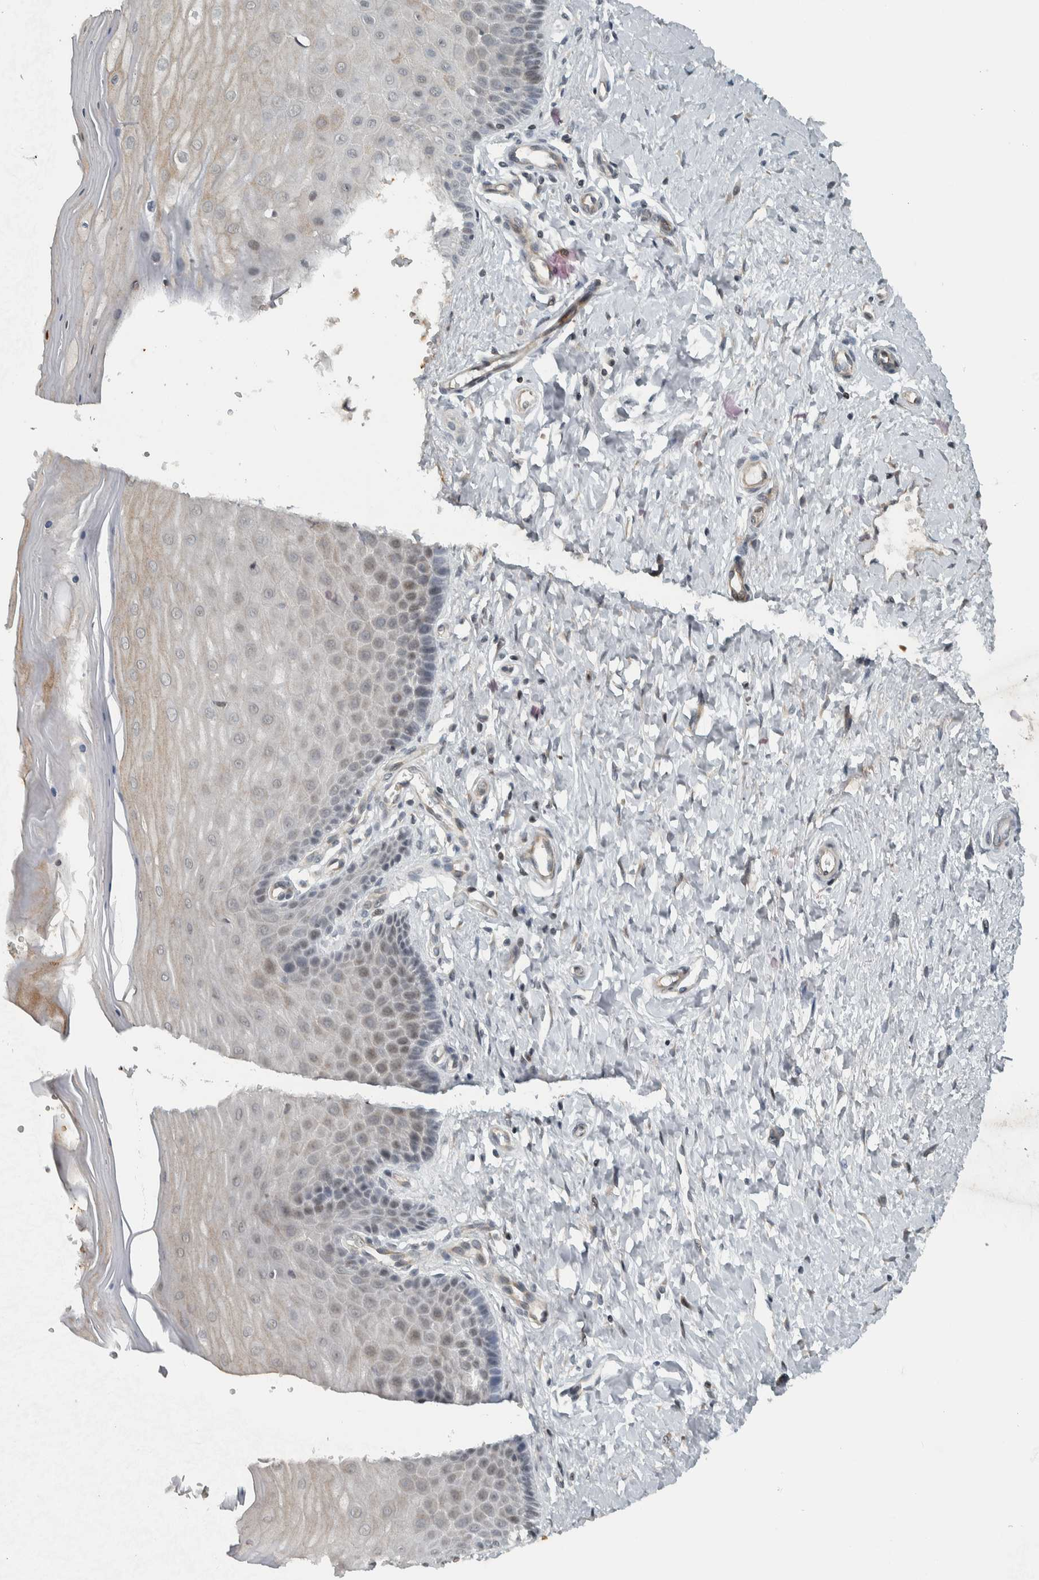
{"staining": {"intensity": "weak", "quantity": "<25%", "location": "cytoplasmic/membranous"}, "tissue": "cervix", "cell_type": "Glandular cells", "image_type": "normal", "snomed": [{"axis": "morphology", "description": "Normal tissue, NOS"}, {"axis": "topography", "description": "Cervix"}], "caption": "IHC histopathology image of normal cervix stained for a protein (brown), which reveals no expression in glandular cells. Brightfield microscopy of immunohistochemistry stained with DAB (brown) and hematoxylin (blue), captured at high magnification.", "gene": "NAPG", "patient": {"sex": "female", "age": 55}}